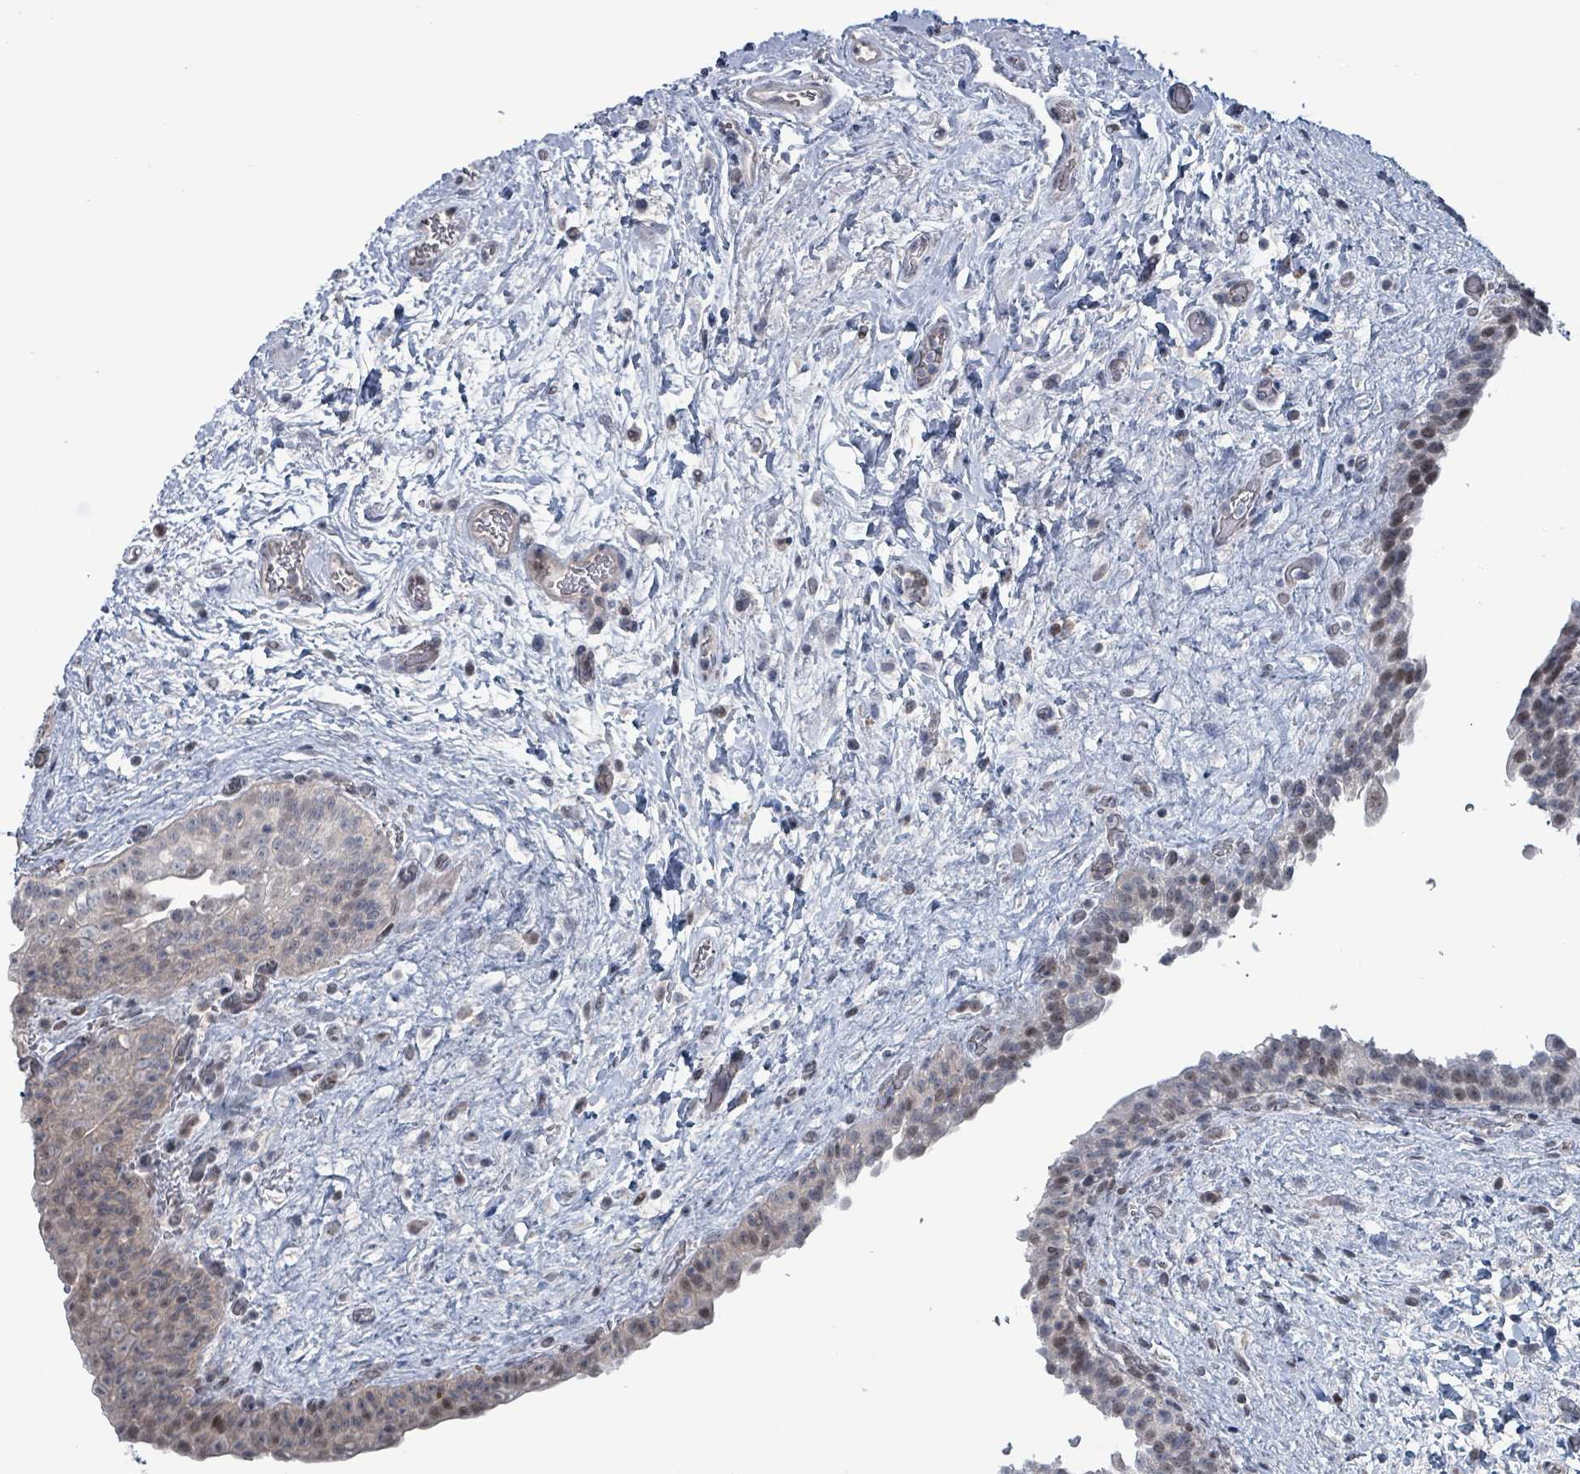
{"staining": {"intensity": "weak", "quantity": "25%-75%", "location": "nuclear"}, "tissue": "urinary bladder", "cell_type": "Urothelial cells", "image_type": "normal", "snomed": [{"axis": "morphology", "description": "Normal tissue, NOS"}, {"axis": "topography", "description": "Urinary bladder"}], "caption": "Weak nuclear protein expression is present in approximately 25%-75% of urothelial cells in urinary bladder.", "gene": "BIVM", "patient": {"sex": "male", "age": 69}}